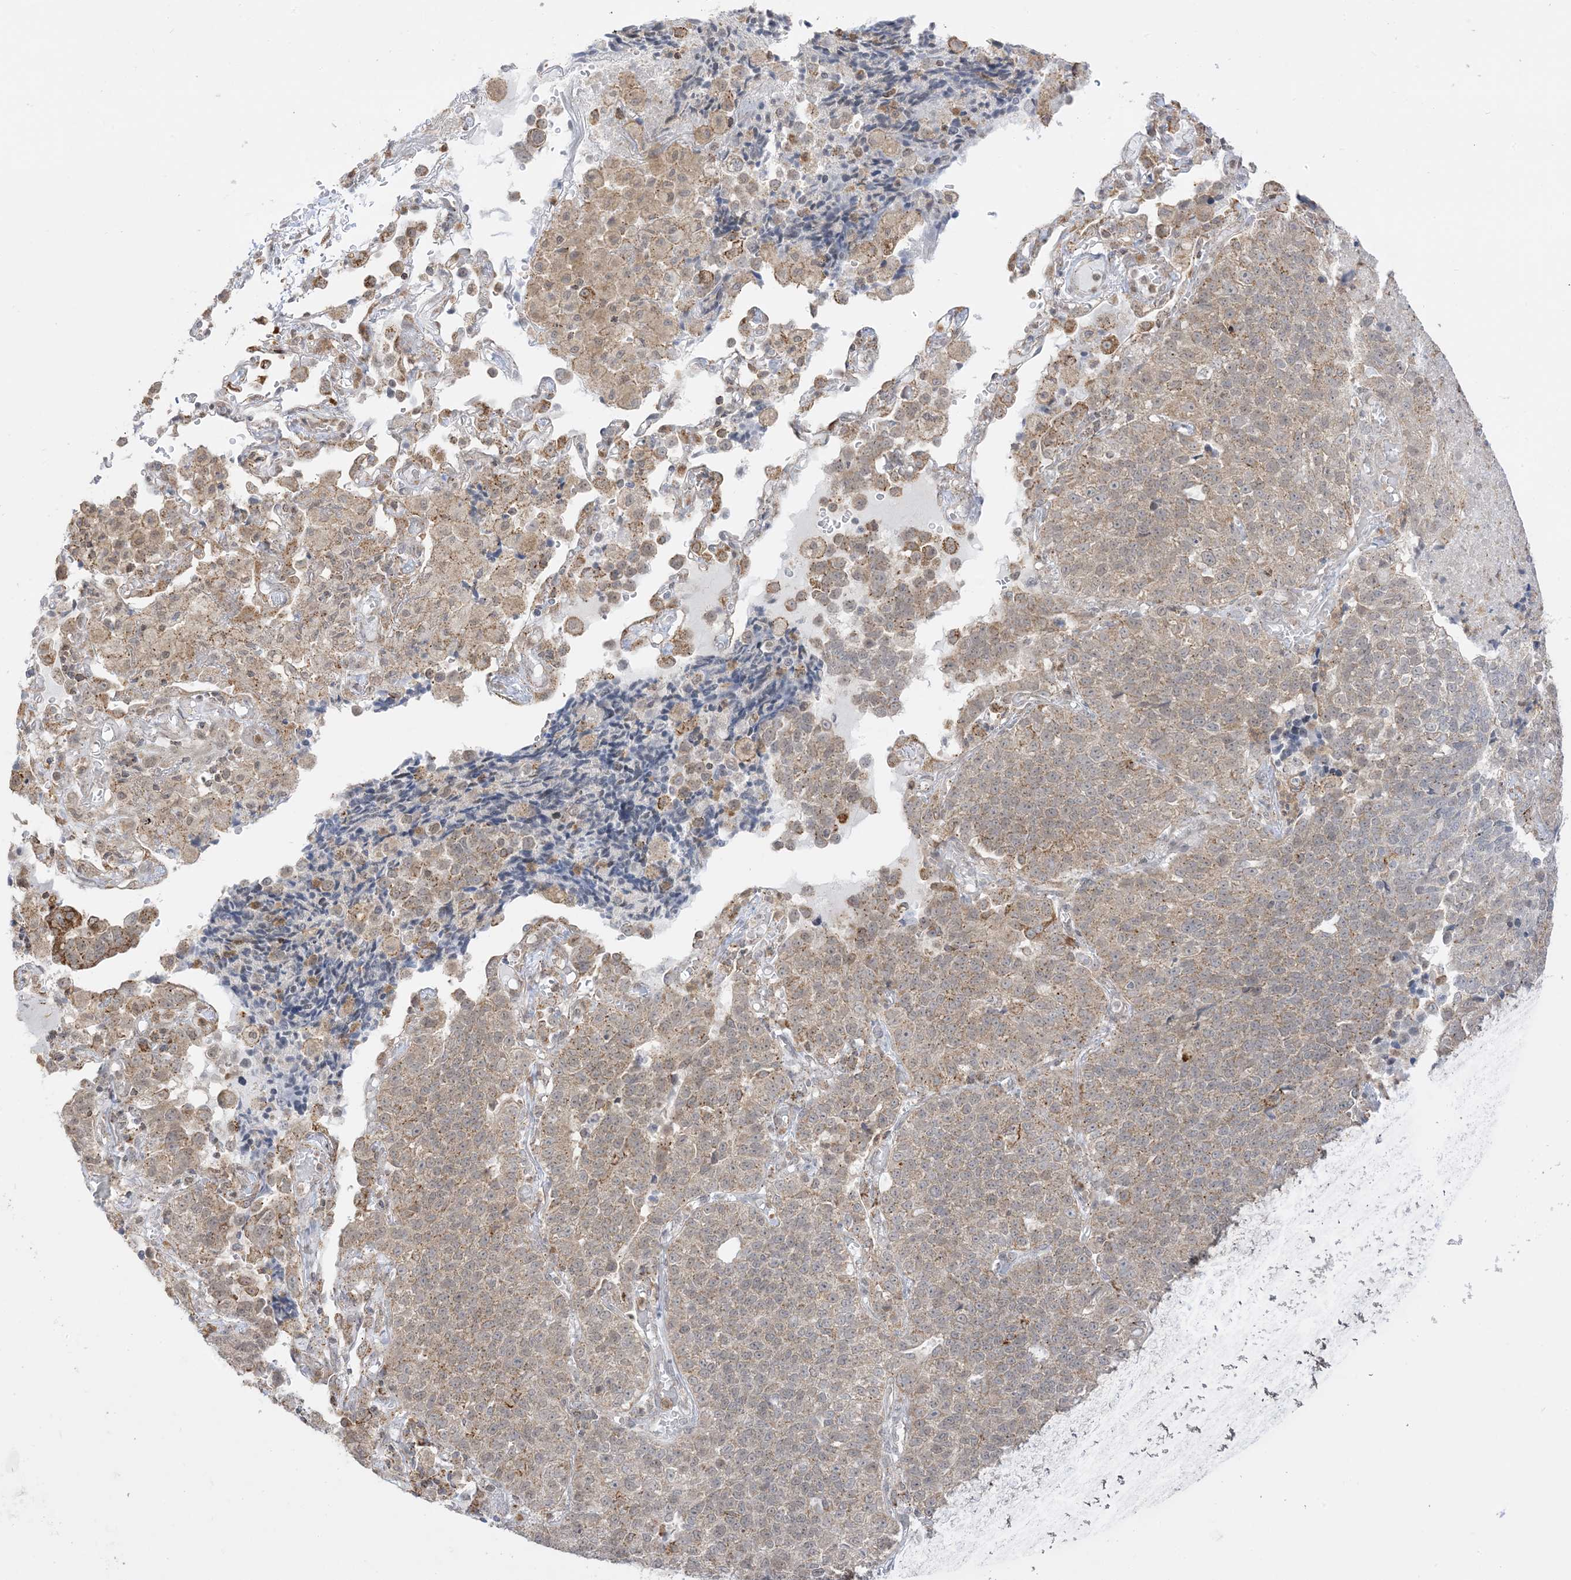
{"staining": {"intensity": "weak", "quantity": "25%-75%", "location": "cytoplasmic/membranous"}, "tissue": "lung cancer", "cell_type": "Tumor cells", "image_type": "cancer", "snomed": [{"axis": "morphology", "description": "Adenocarcinoma, NOS"}, {"axis": "topography", "description": "Lung"}], "caption": "Weak cytoplasmic/membranous protein staining is seen in about 25%-75% of tumor cells in adenocarcinoma (lung).", "gene": "KANSL3", "patient": {"sex": "male", "age": 49}}